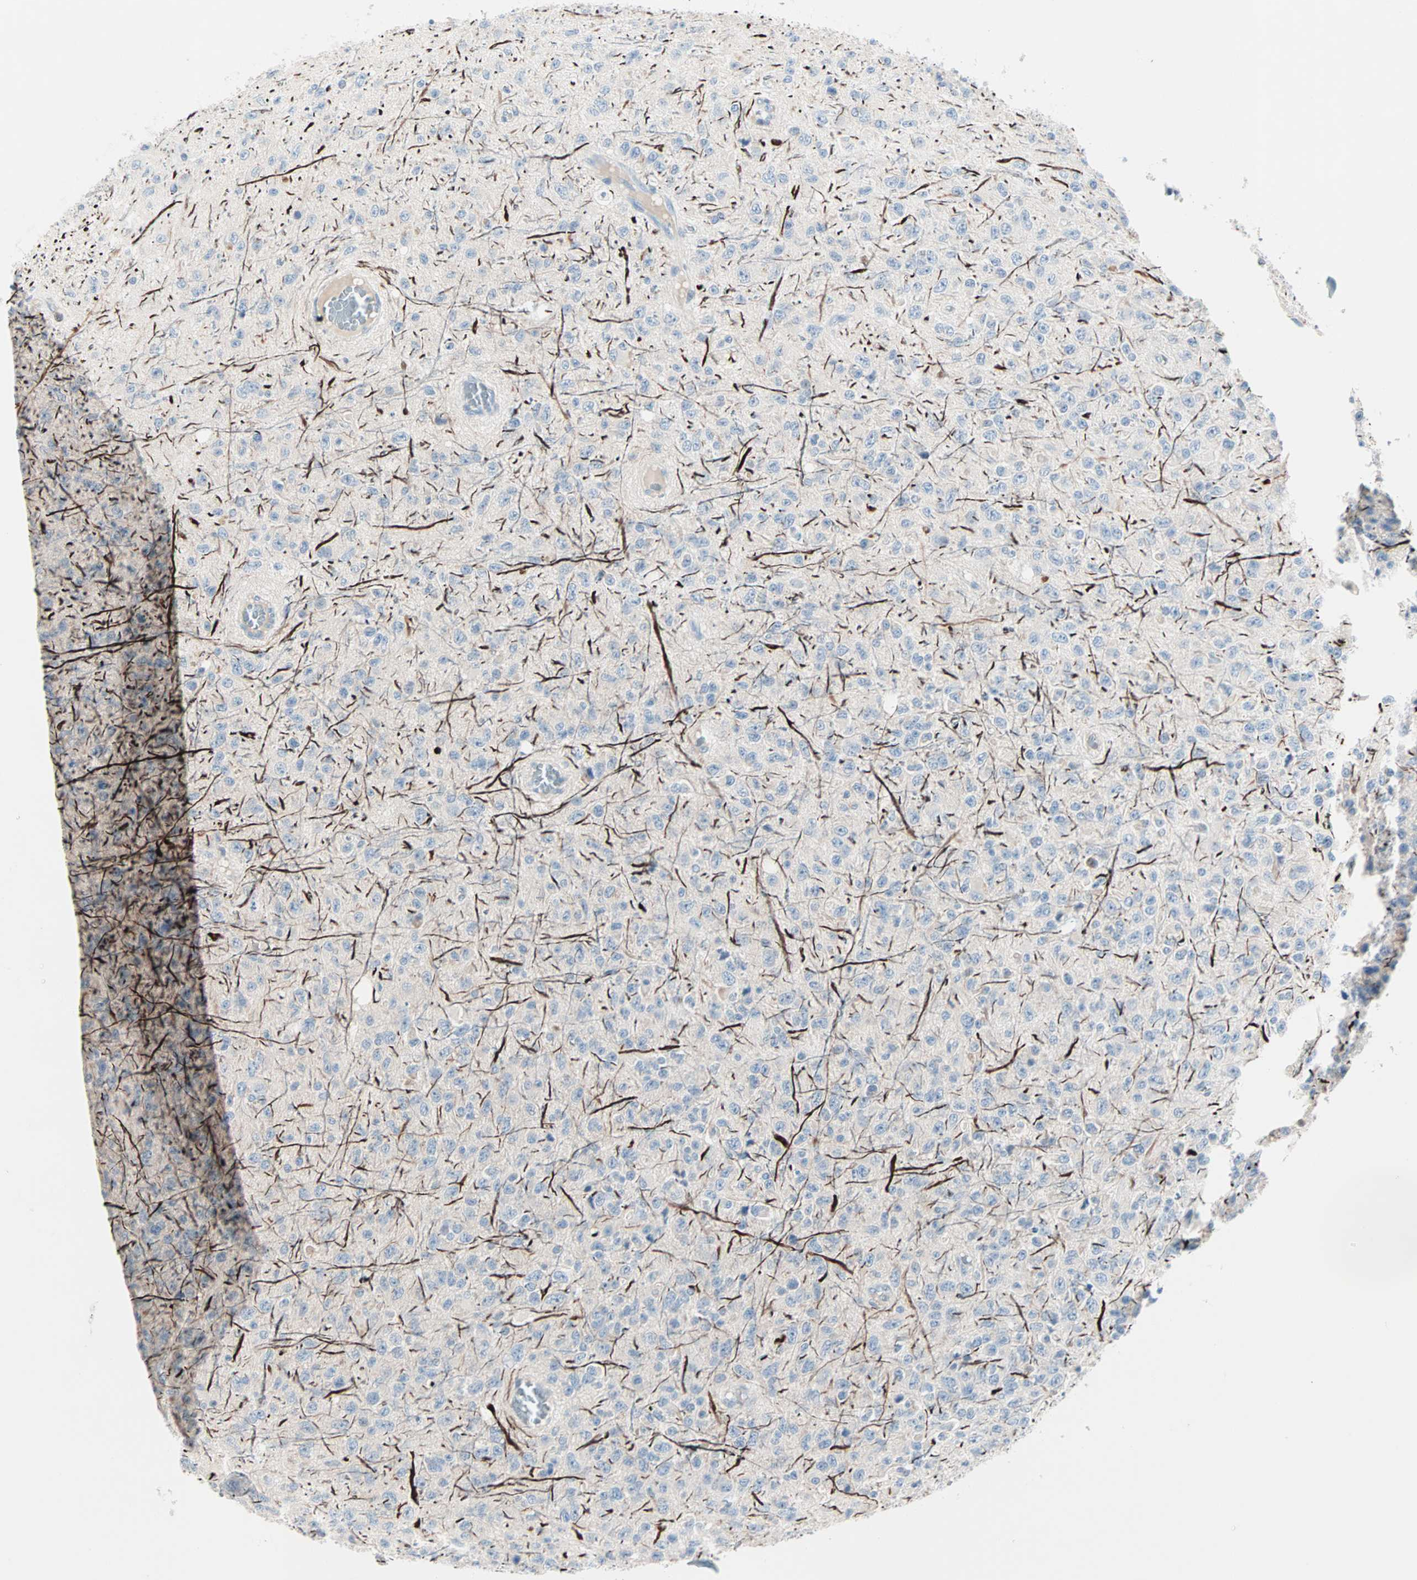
{"staining": {"intensity": "negative", "quantity": "none", "location": "none"}, "tissue": "glioma", "cell_type": "Tumor cells", "image_type": "cancer", "snomed": [{"axis": "morphology", "description": "Glioma, malignant, High grade"}, {"axis": "topography", "description": "pancreas cauda"}], "caption": "High magnification brightfield microscopy of malignant high-grade glioma stained with DAB (3,3'-diaminobenzidine) (brown) and counterstained with hematoxylin (blue): tumor cells show no significant positivity.", "gene": "NEFH", "patient": {"sex": "male", "age": 60}}